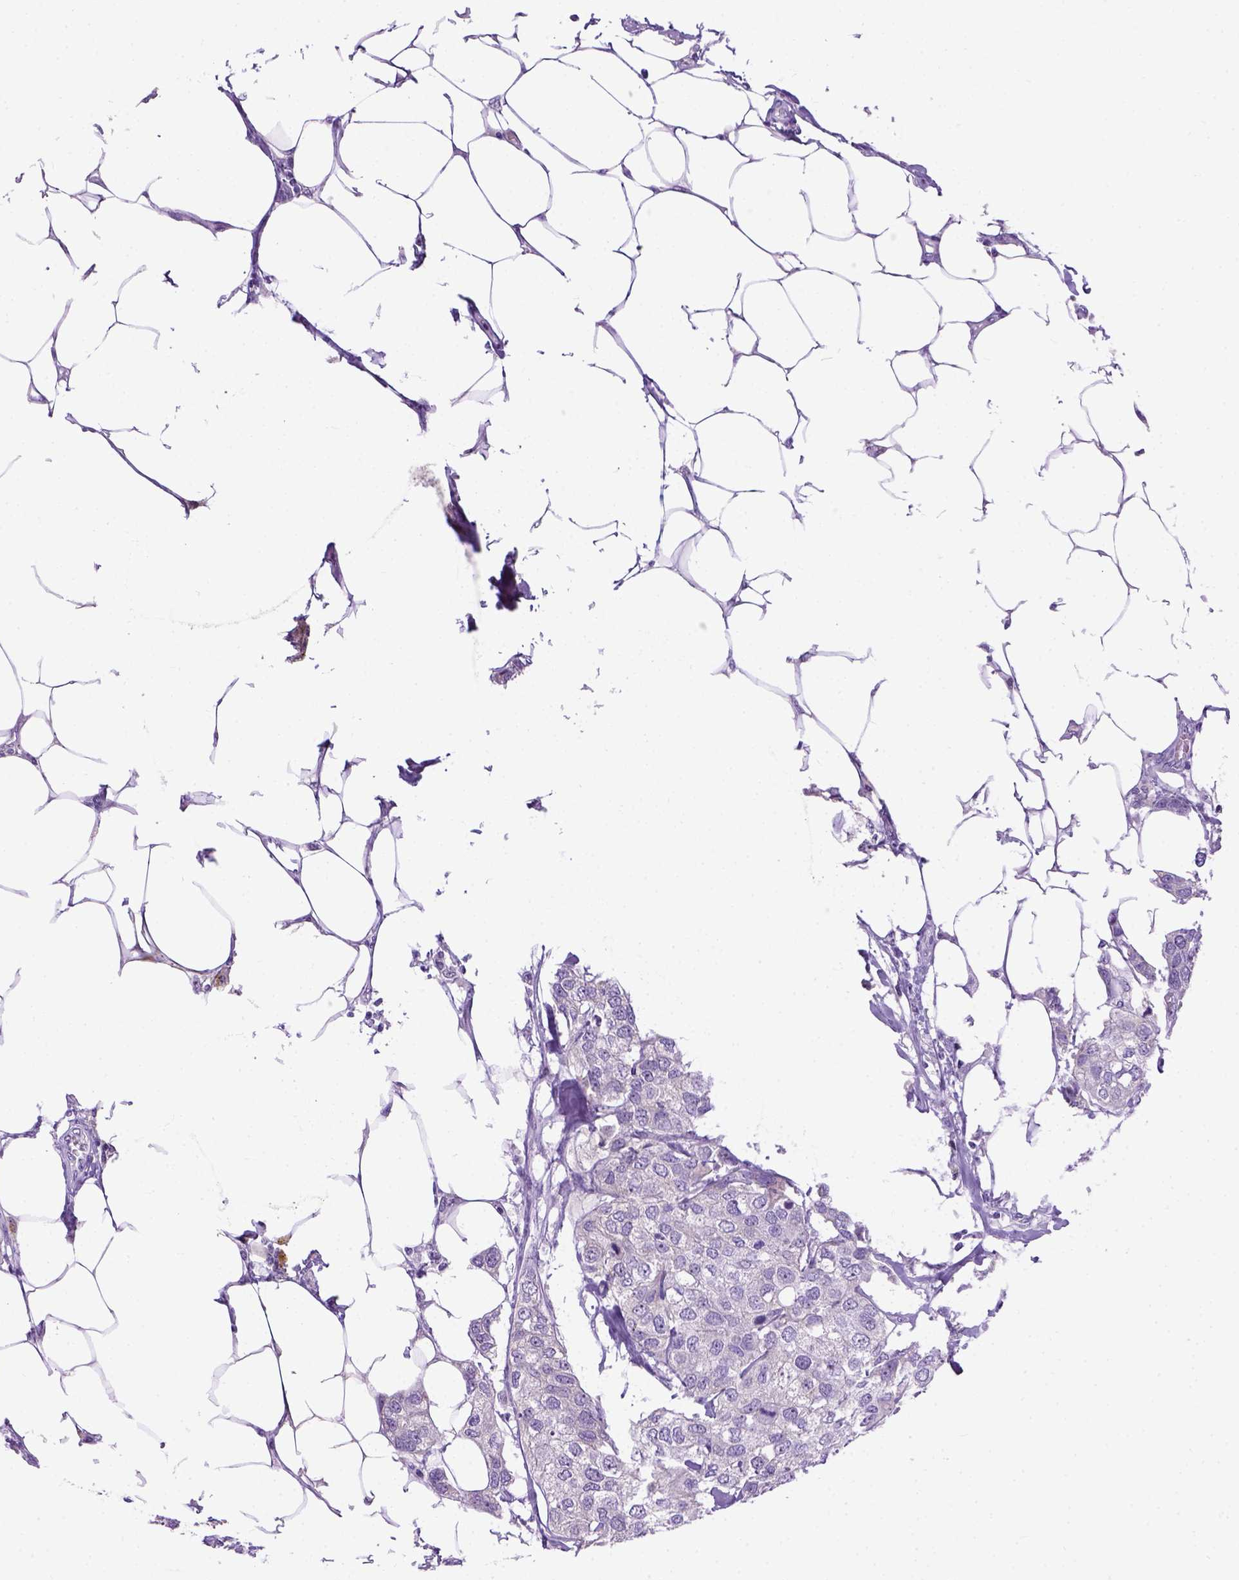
{"staining": {"intensity": "negative", "quantity": "none", "location": "none"}, "tissue": "breast cancer", "cell_type": "Tumor cells", "image_type": "cancer", "snomed": [{"axis": "morphology", "description": "Duct carcinoma"}, {"axis": "topography", "description": "Breast"}], "caption": "Breast cancer (intraductal carcinoma) stained for a protein using immunohistochemistry (IHC) displays no expression tumor cells.", "gene": "UTP4", "patient": {"sex": "female", "age": 80}}